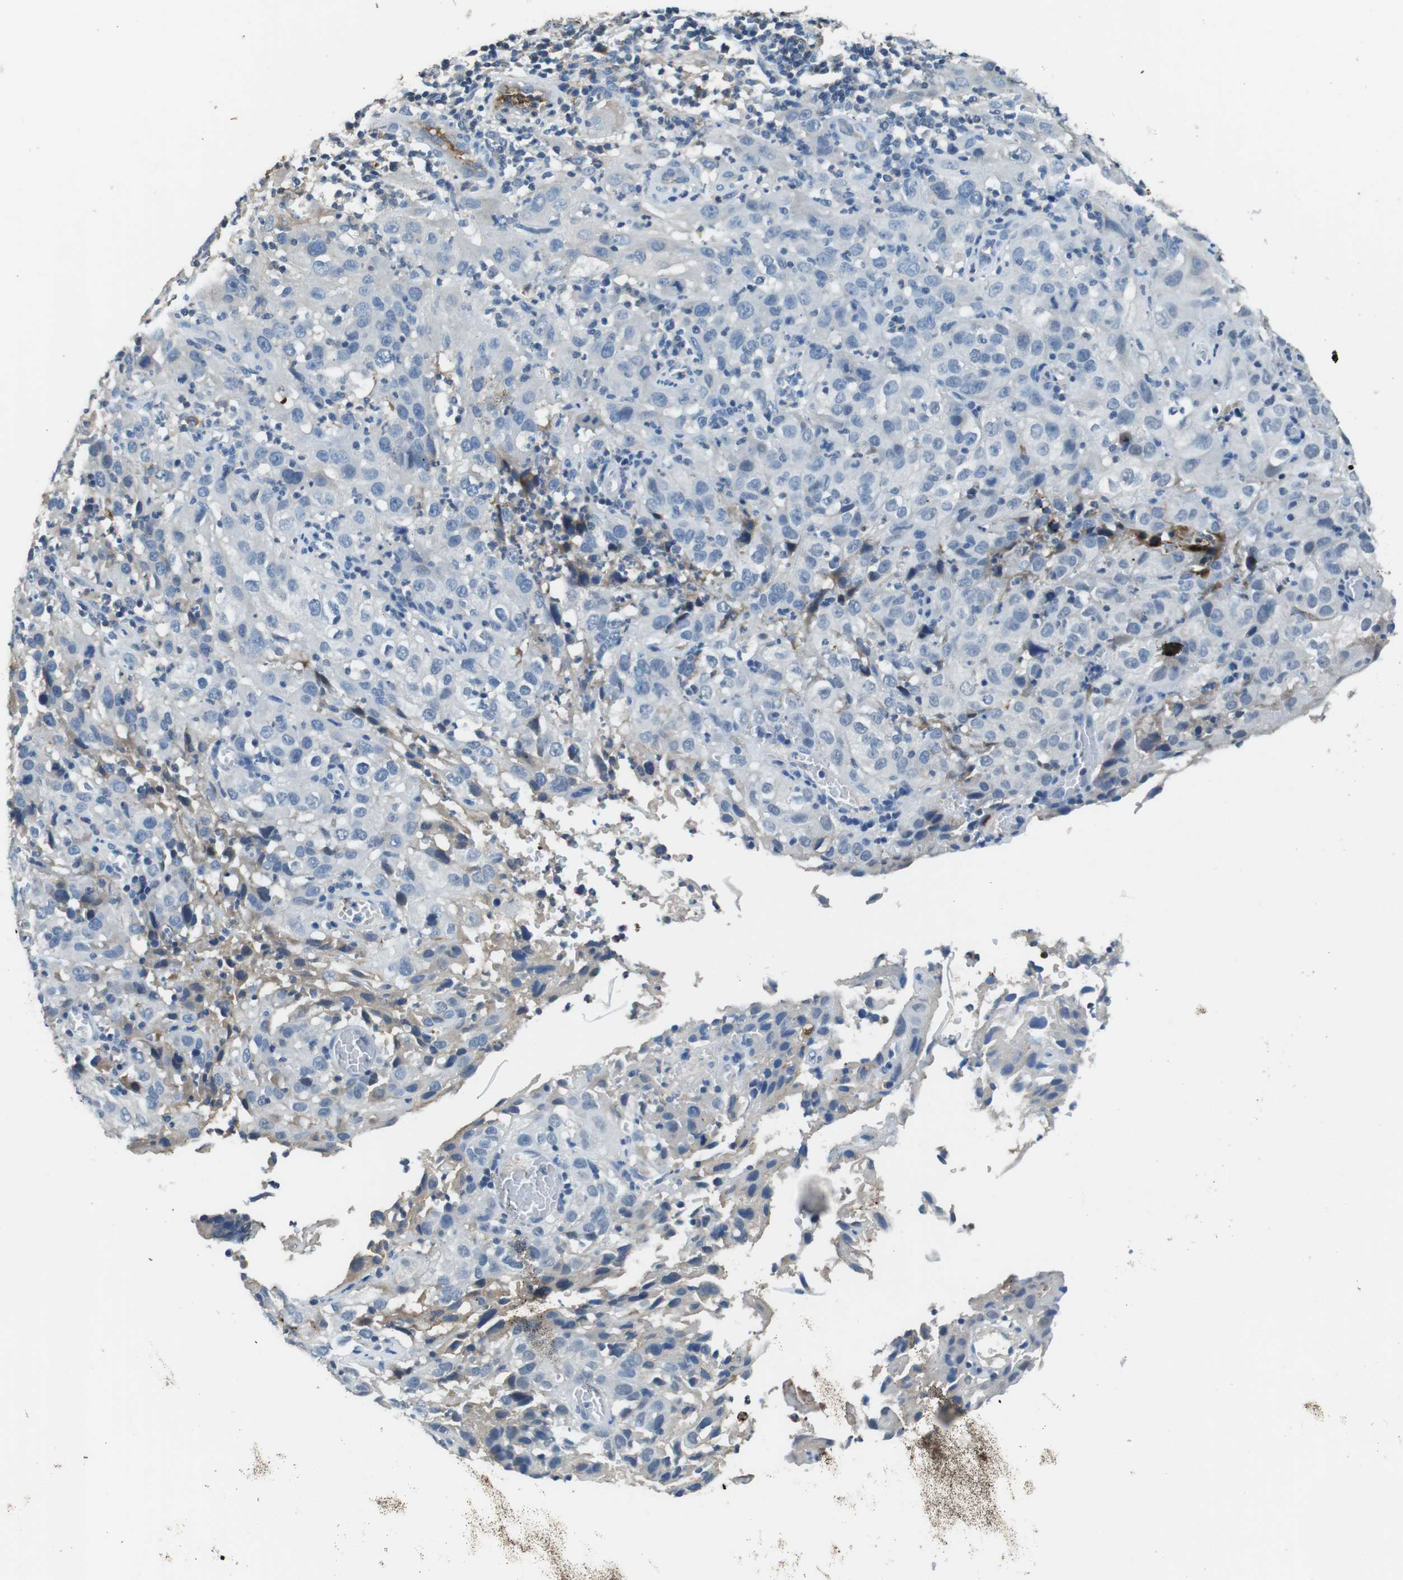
{"staining": {"intensity": "negative", "quantity": "none", "location": "none"}, "tissue": "cervical cancer", "cell_type": "Tumor cells", "image_type": "cancer", "snomed": [{"axis": "morphology", "description": "Squamous cell carcinoma, NOS"}, {"axis": "topography", "description": "Cervix"}], "caption": "An image of human cervical cancer is negative for staining in tumor cells.", "gene": "TMPRSS15", "patient": {"sex": "female", "age": 32}}